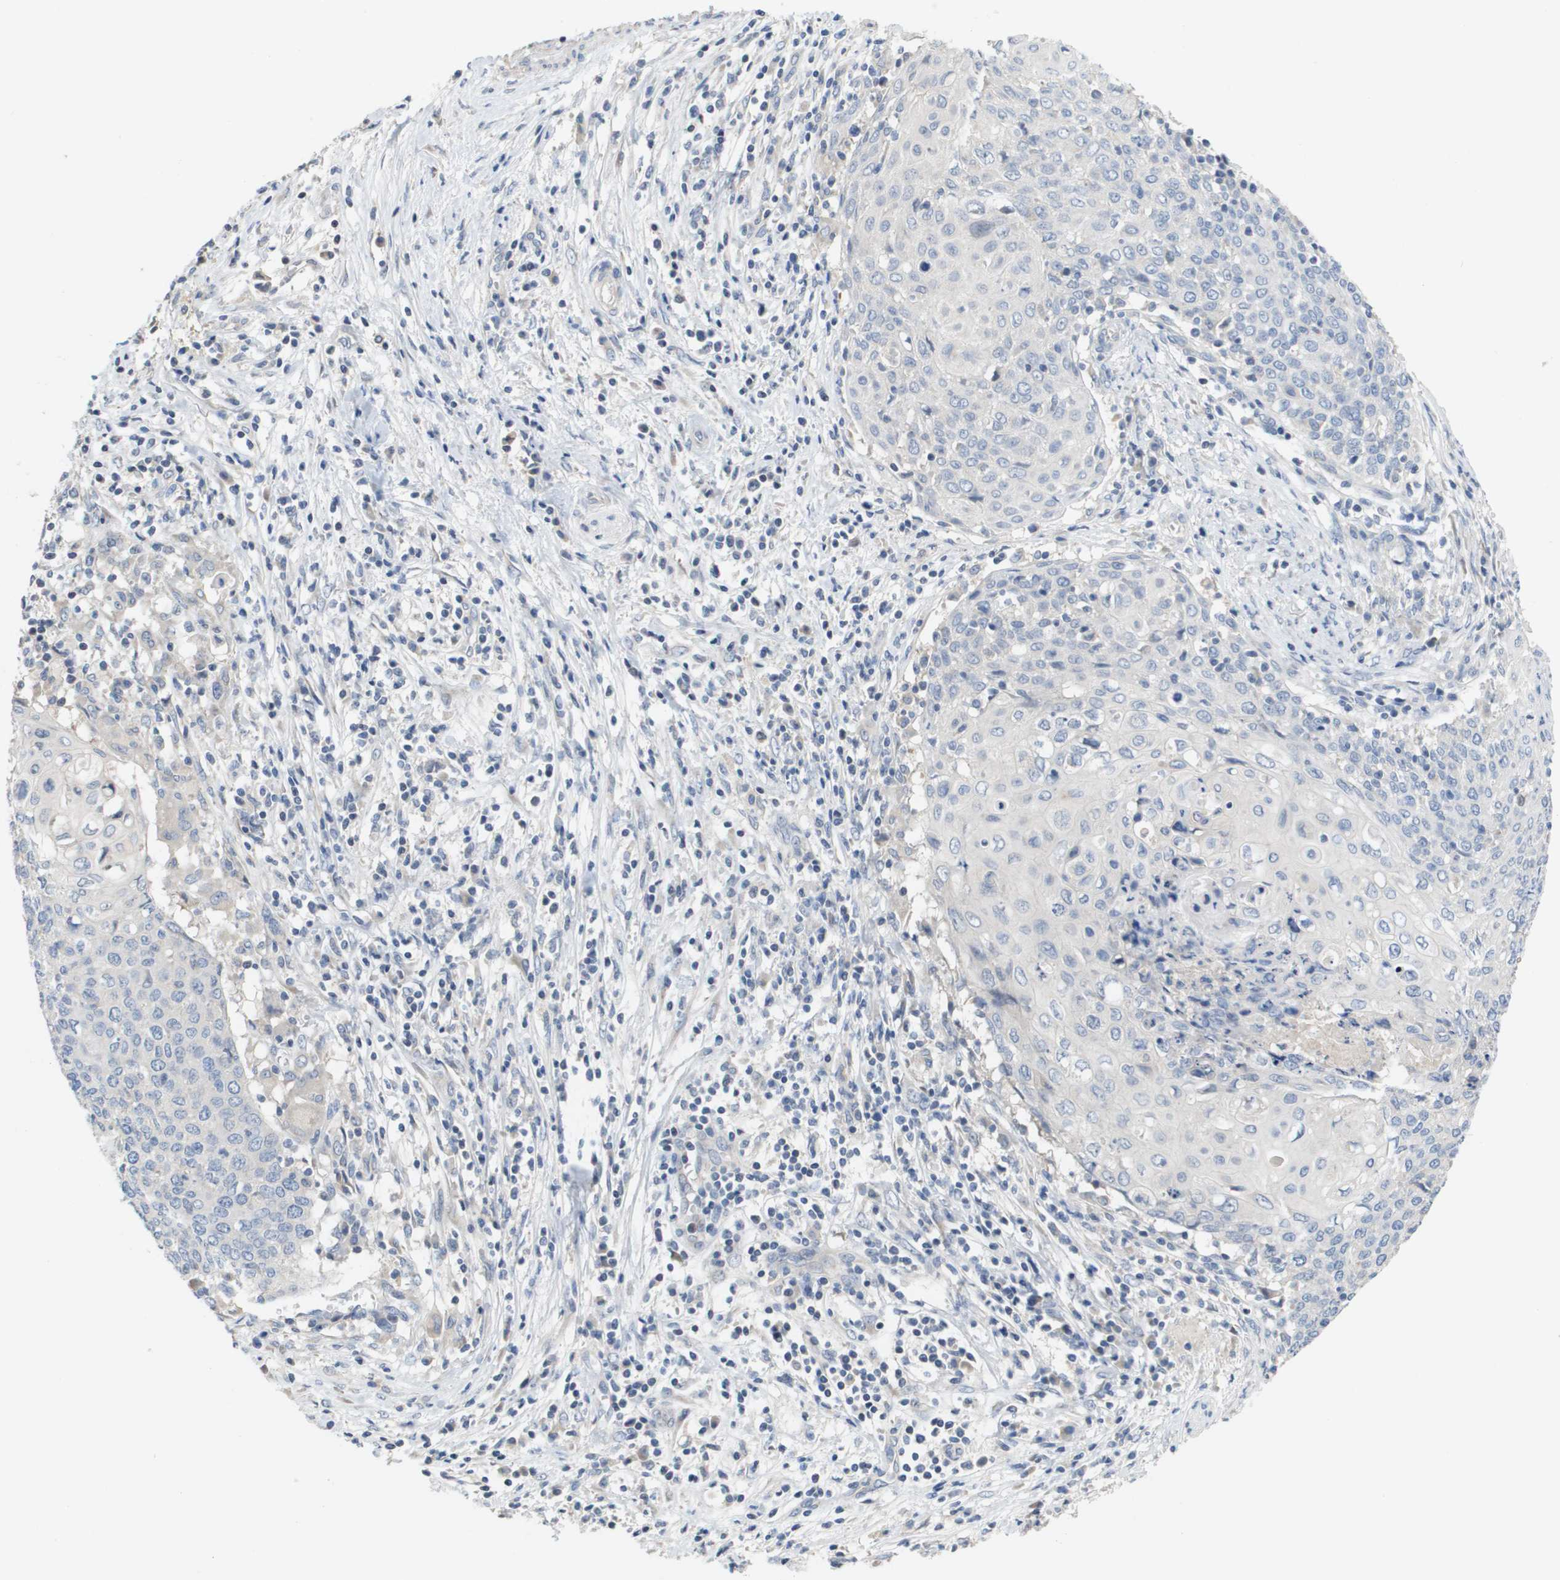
{"staining": {"intensity": "negative", "quantity": "none", "location": "none"}, "tissue": "cervical cancer", "cell_type": "Tumor cells", "image_type": "cancer", "snomed": [{"axis": "morphology", "description": "Squamous cell carcinoma, NOS"}, {"axis": "topography", "description": "Cervix"}], "caption": "Human cervical squamous cell carcinoma stained for a protein using IHC reveals no expression in tumor cells.", "gene": "CAPN11", "patient": {"sex": "female", "age": 39}}